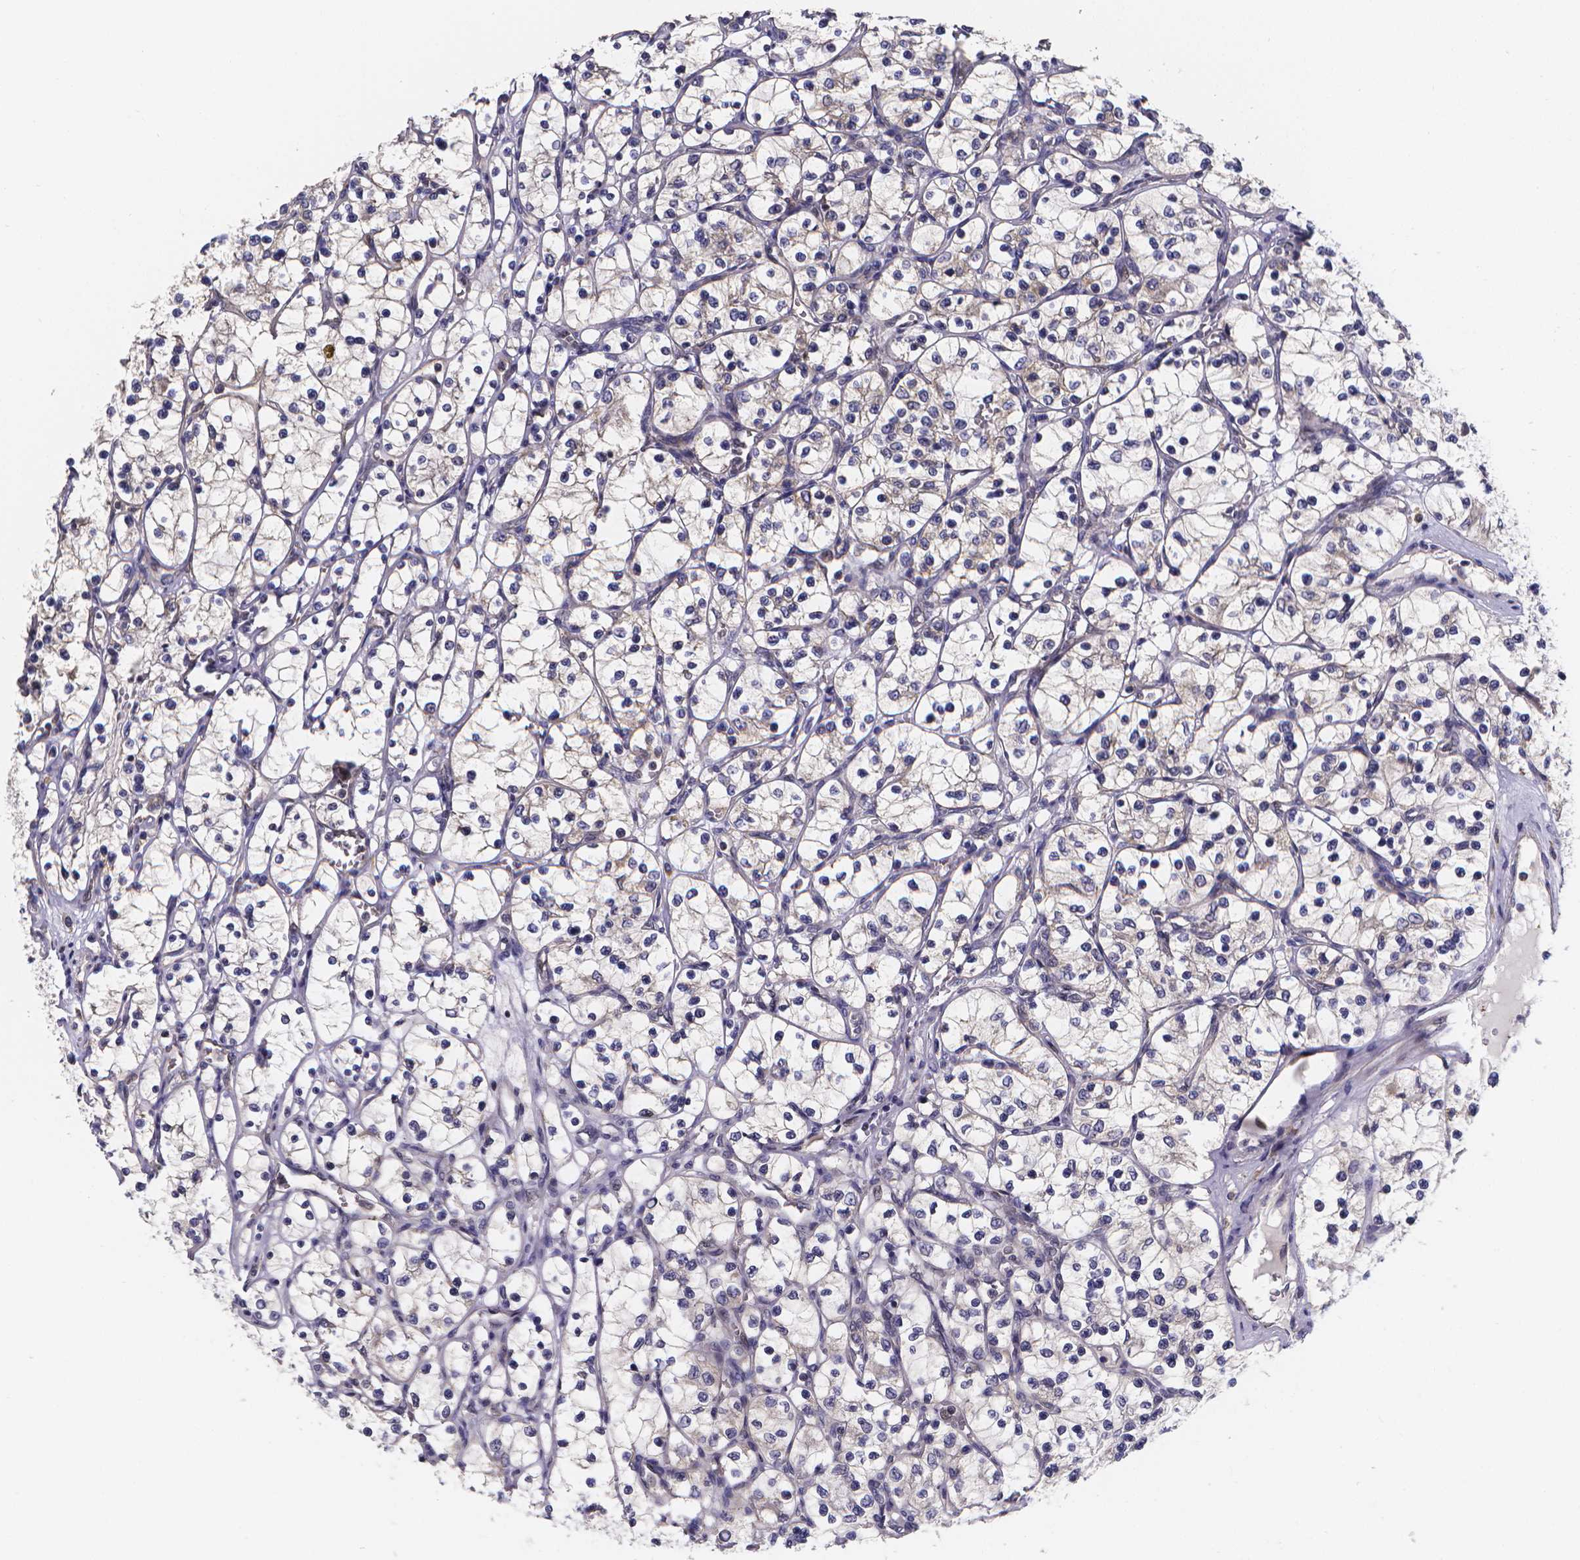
{"staining": {"intensity": "negative", "quantity": "none", "location": "none"}, "tissue": "renal cancer", "cell_type": "Tumor cells", "image_type": "cancer", "snomed": [{"axis": "morphology", "description": "Adenocarcinoma, NOS"}, {"axis": "topography", "description": "Kidney"}], "caption": "Protein analysis of renal adenocarcinoma exhibits no significant expression in tumor cells.", "gene": "PAH", "patient": {"sex": "female", "age": 69}}